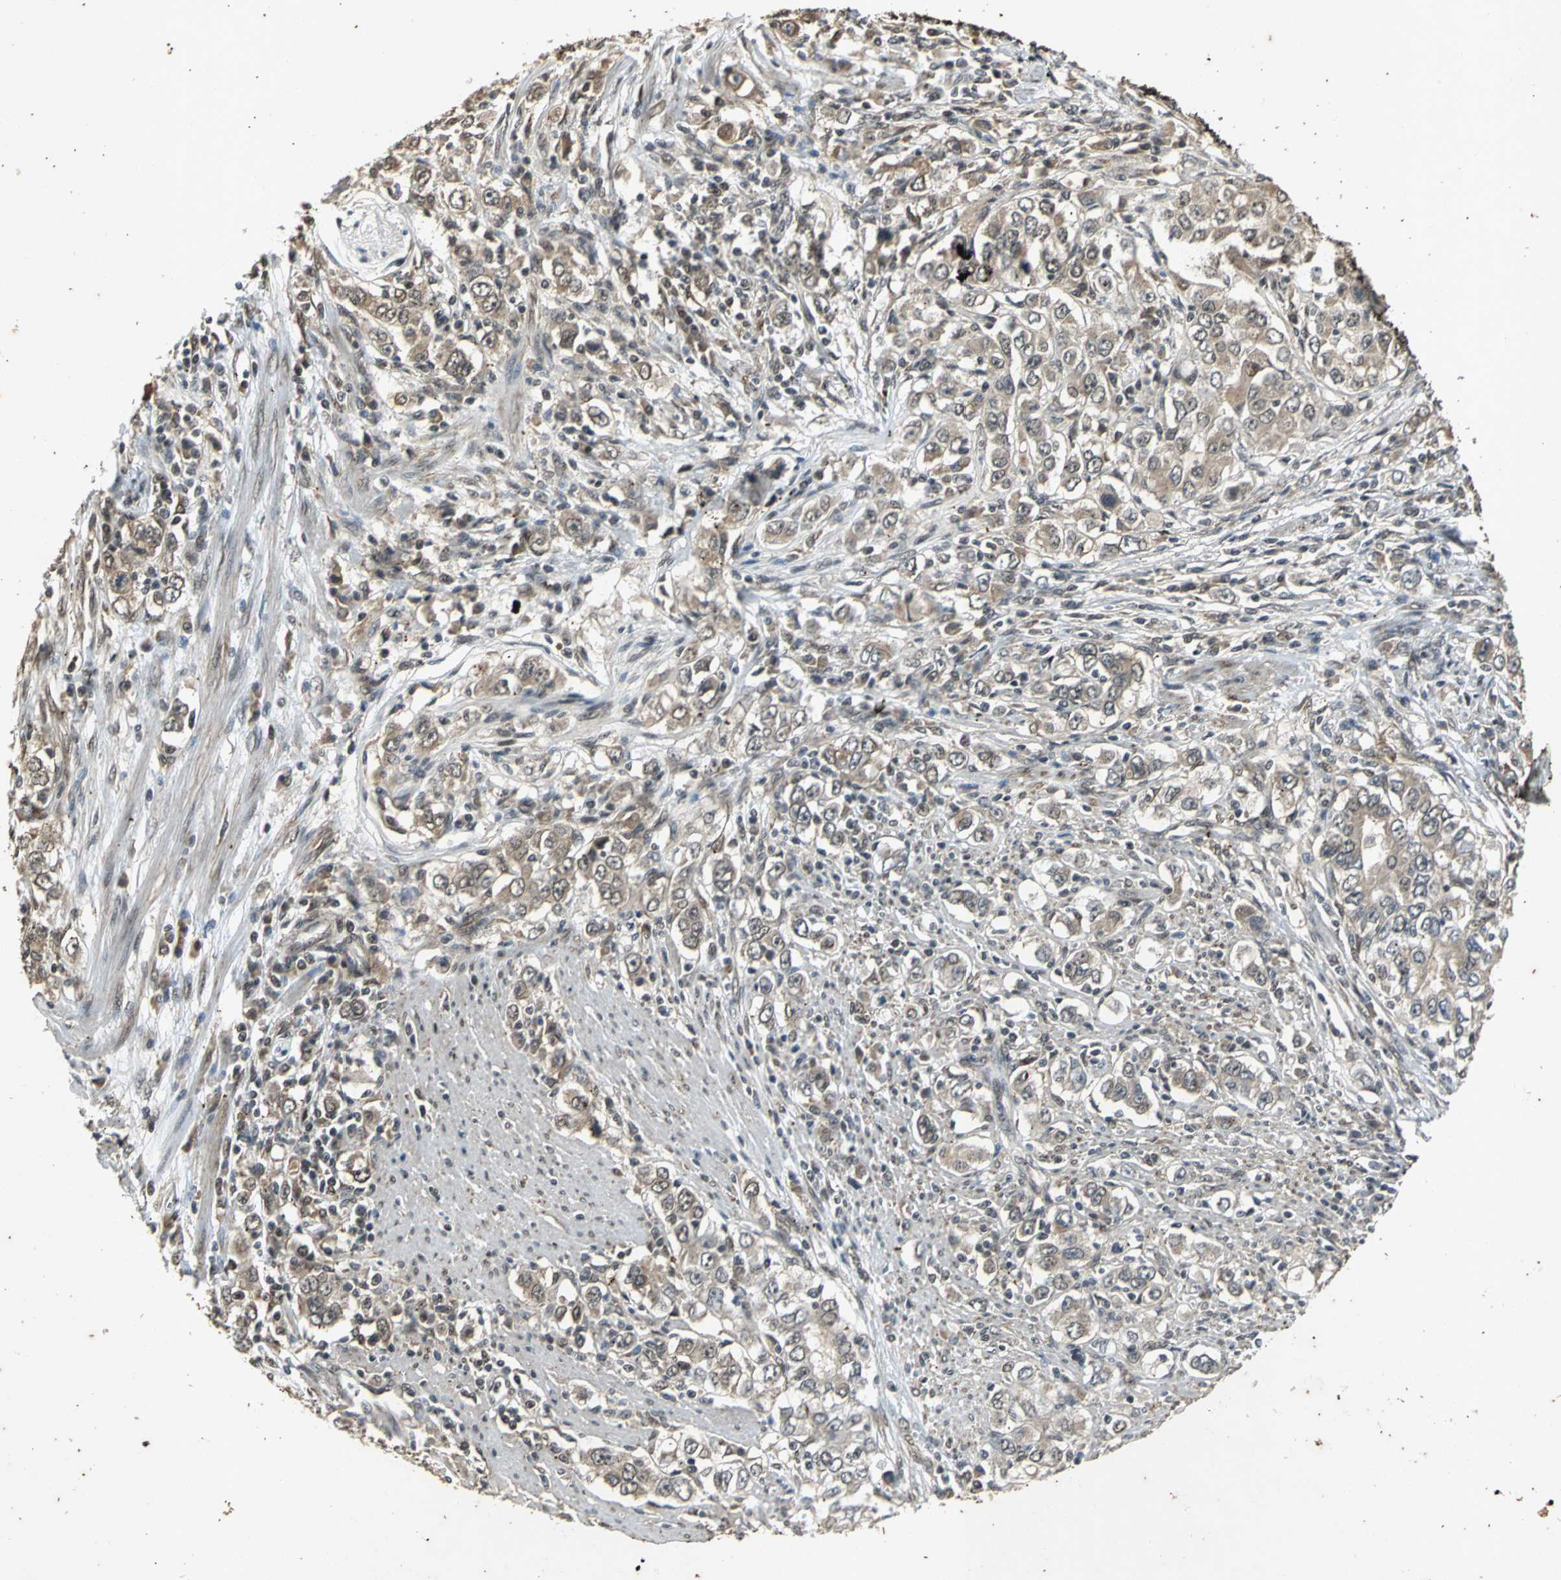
{"staining": {"intensity": "weak", "quantity": "25%-75%", "location": "cytoplasmic/membranous"}, "tissue": "stomach cancer", "cell_type": "Tumor cells", "image_type": "cancer", "snomed": [{"axis": "morphology", "description": "Adenocarcinoma, NOS"}, {"axis": "topography", "description": "Stomach, lower"}], "caption": "Approximately 25%-75% of tumor cells in human stomach cancer (adenocarcinoma) exhibit weak cytoplasmic/membranous protein expression as visualized by brown immunohistochemical staining.", "gene": "NOTCH3", "patient": {"sex": "female", "age": 72}}